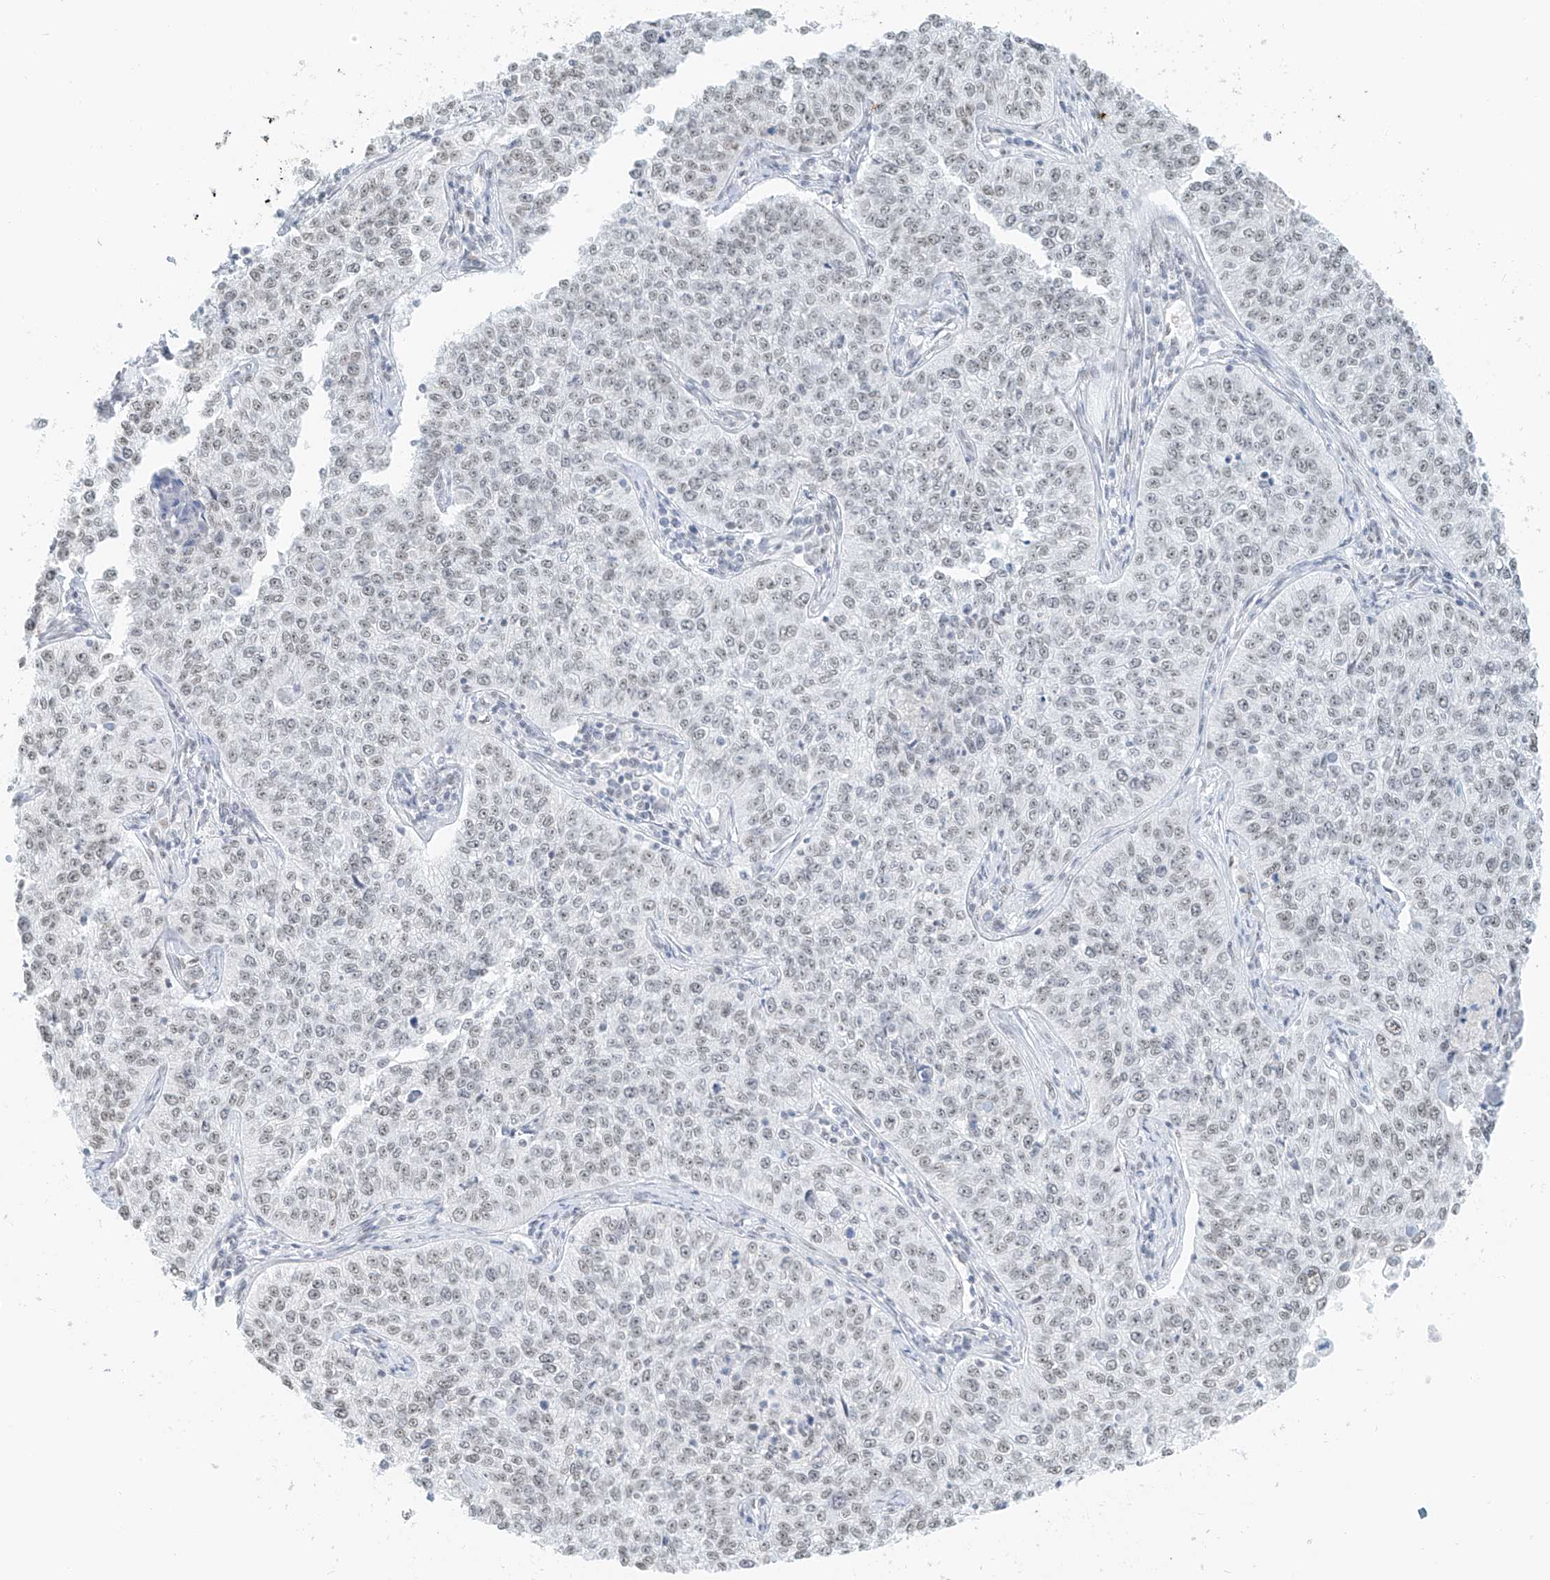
{"staining": {"intensity": "weak", "quantity": "<25%", "location": "nuclear"}, "tissue": "cervical cancer", "cell_type": "Tumor cells", "image_type": "cancer", "snomed": [{"axis": "morphology", "description": "Squamous cell carcinoma, NOS"}, {"axis": "topography", "description": "Cervix"}], "caption": "Immunohistochemistry of human cervical squamous cell carcinoma shows no expression in tumor cells.", "gene": "PGC", "patient": {"sex": "female", "age": 35}}